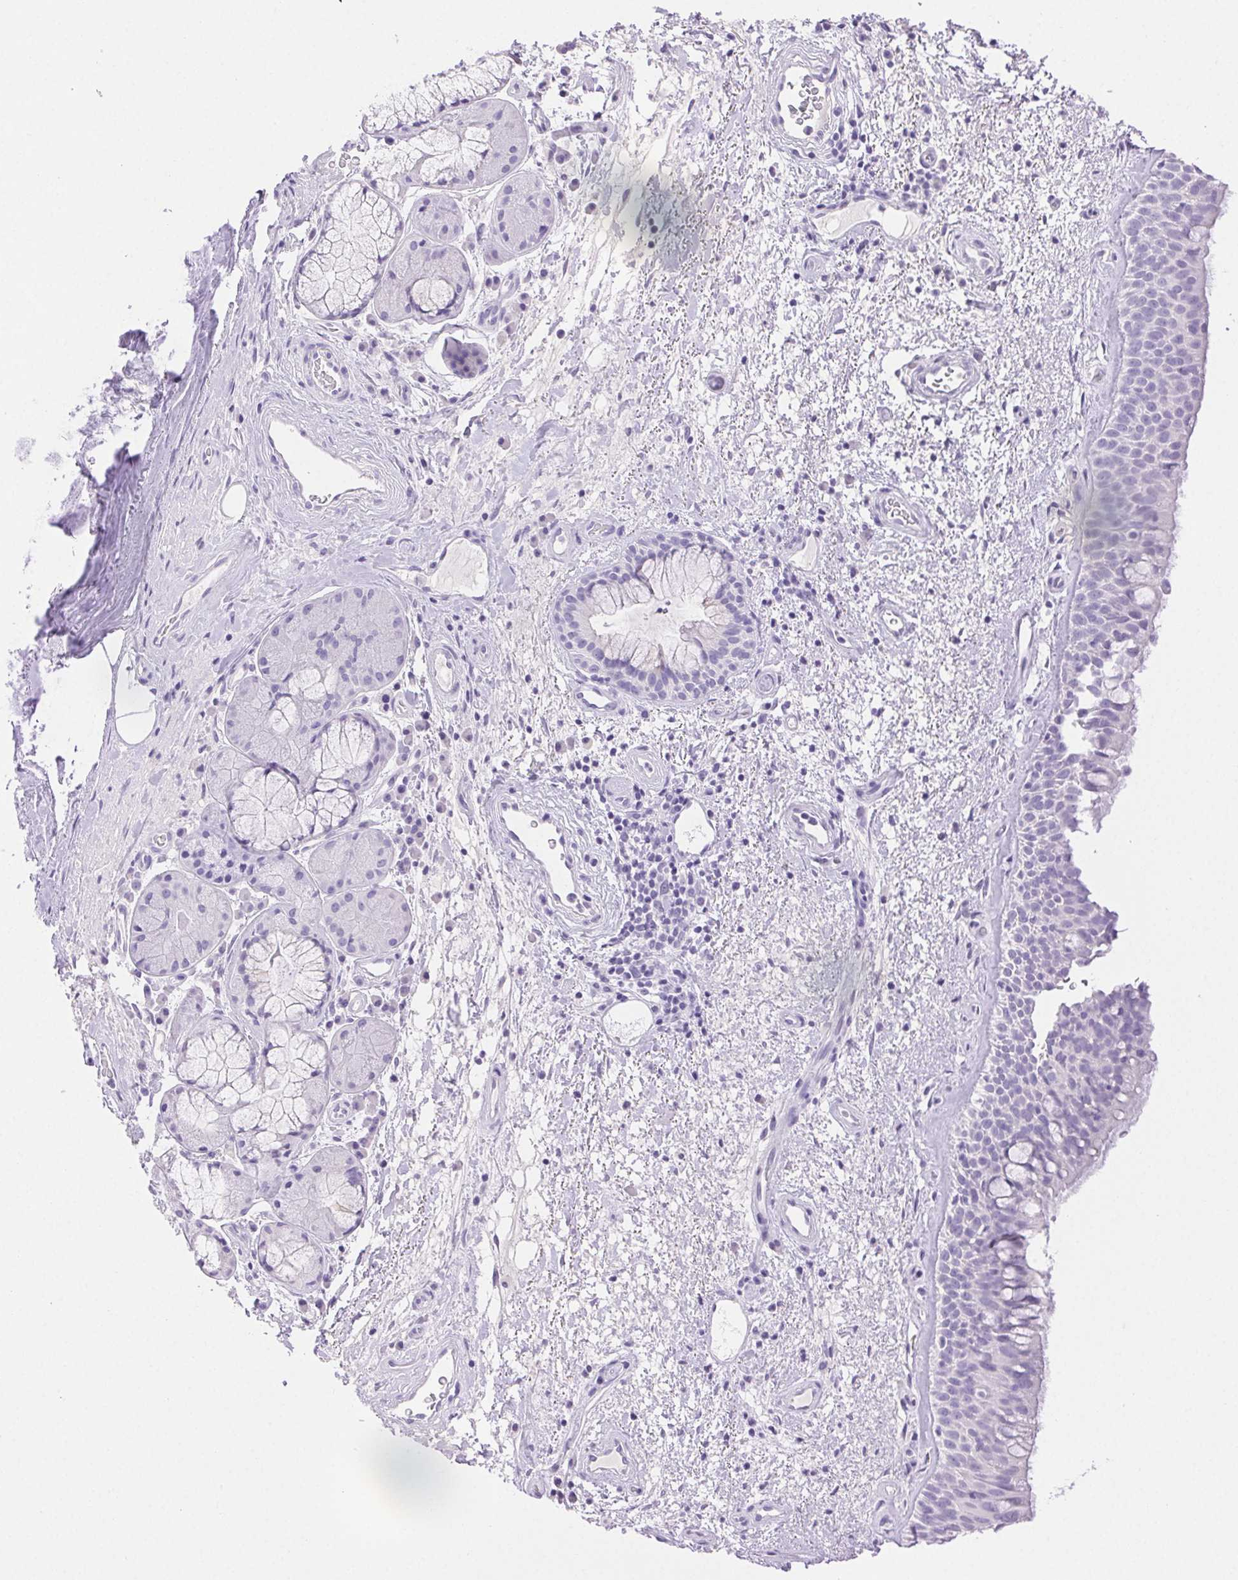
{"staining": {"intensity": "negative", "quantity": "none", "location": "none"}, "tissue": "bronchus", "cell_type": "Respiratory epithelial cells", "image_type": "normal", "snomed": [{"axis": "morphology", "description": "Normal tissue, NOS"}, {"axis": "topography", "description": "Bronchus"}], "caption": "Bronchus stained for a protein using immunohistochemistry demonstrates no positivity respiratory epithelial cells.", "gene": "SPACA4", "patient": {"sex": "male", "age": 48}}